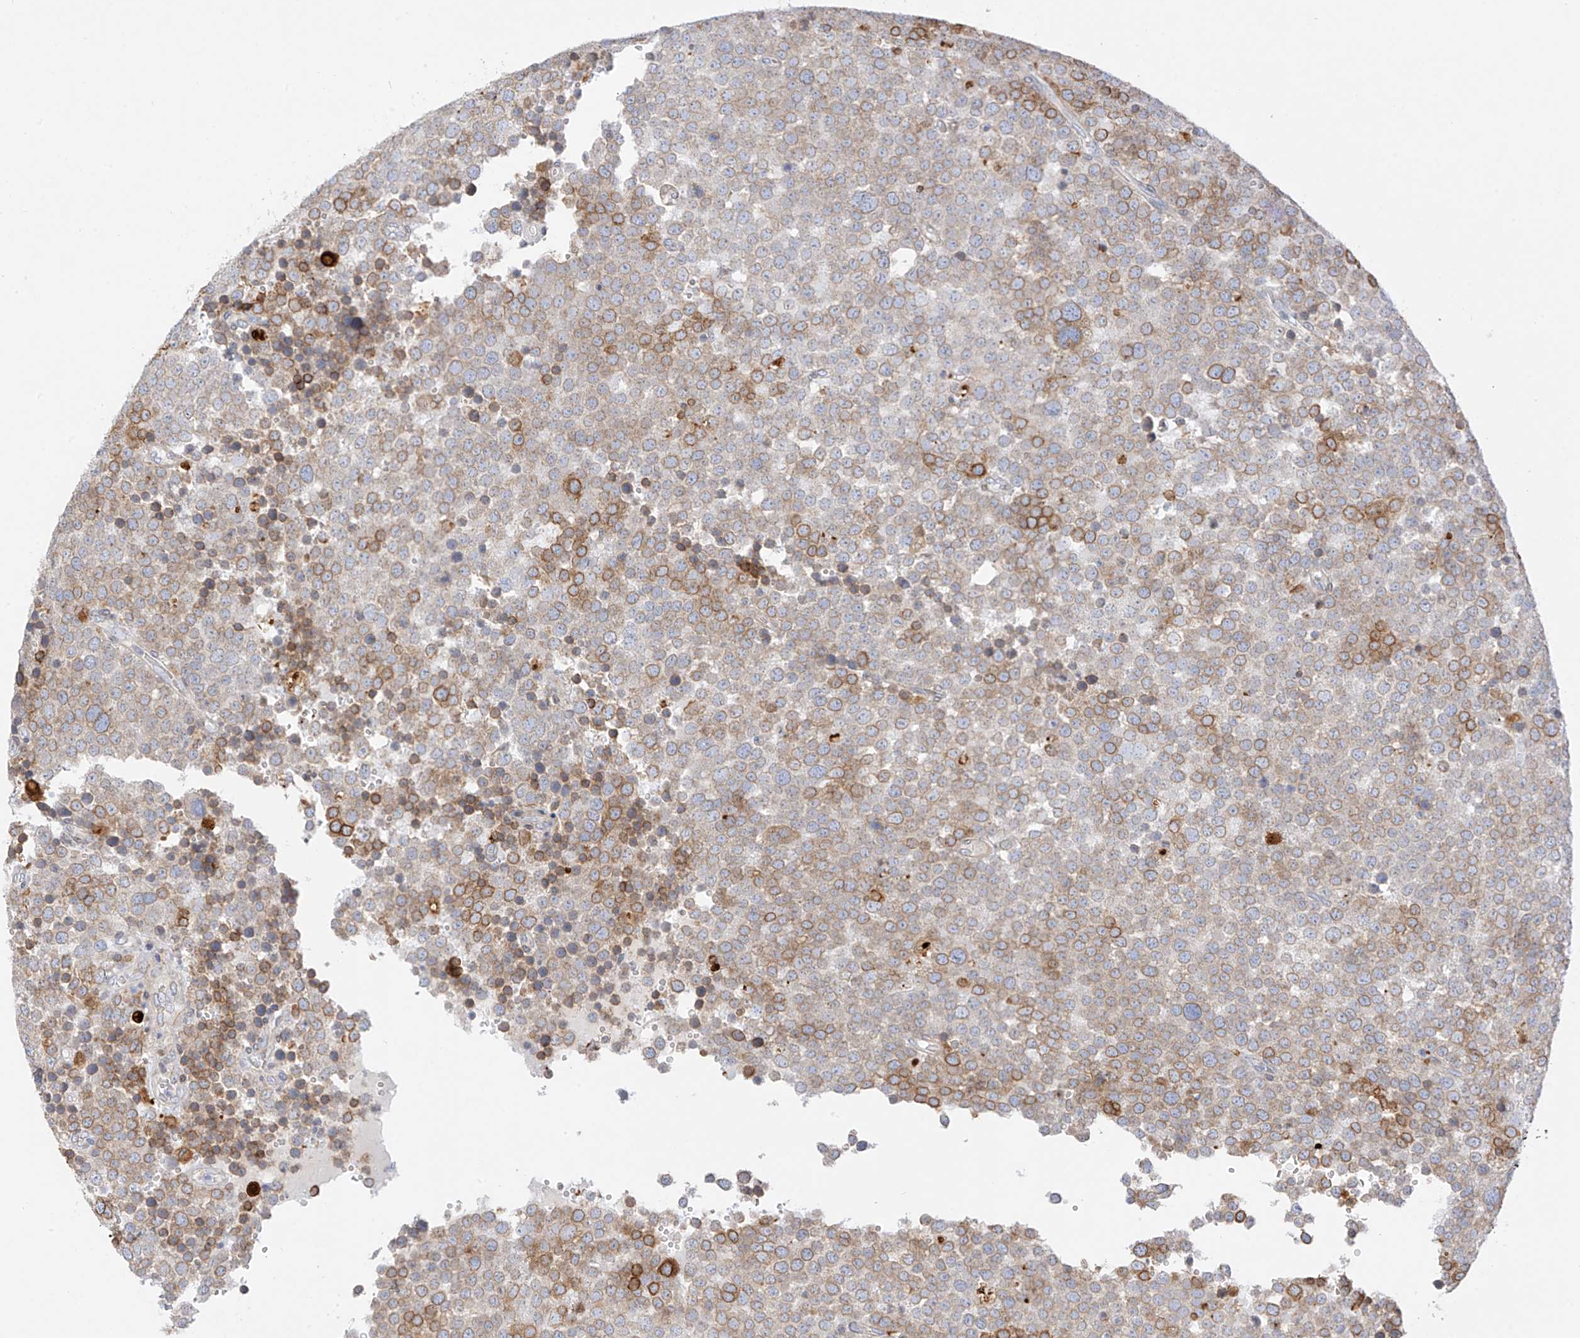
{"staining": {"intensity": "moderate", "quantity": ">75%", "location": "cytoplasmic/membranous"}, "tissue": "testis cancer", "cell_type": "Tumor cells", "image_type": "cancer", "snomed": [{"axis": "morphology", "description": "Seminoma, NOS"}, {"axis": "topography", "description": "Testis"}], "caption": "DAB (3,3'-diaminobenzidine) immunohistochemical staining of testis cancer (seminoma) shows moderate cytoplasmic/membranous protein positivity in approximately >75% of tumor cells.", "gene": "PCYOX1", "patient": {"sex": "male", "age": 71}}